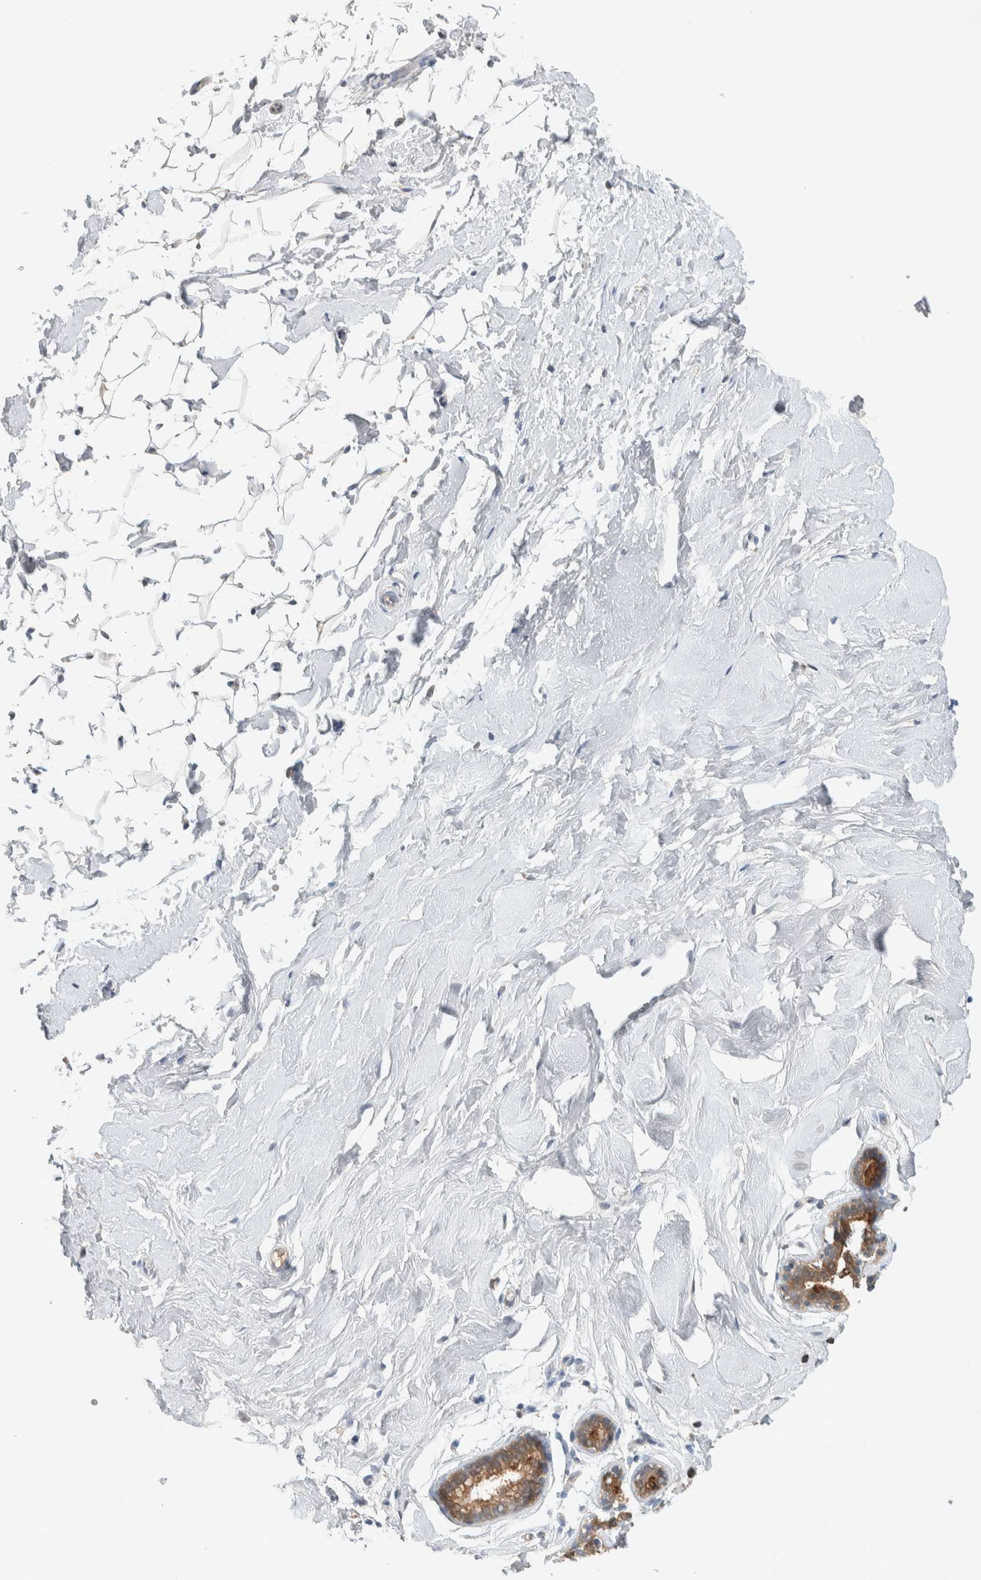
{"staining": {"intensity": "negative", "quantity": "none", "location": "none"}, "tissue": "breast", "cell_type": "Adipocytes", "image_type": "normal", "snomed": [{"axis": "morphology", "description": "Normal tissue, NOS"}, {"axis": "topography", "description": "Breast"}], "caption": "High power microscopy image of an immunohistochemistry photomicrograph of benign breast, revealing no significant expression in adipocytes. (Stains: DAB (3,3'-diaminobenzidine) immunohistochemistry with hematoxylin counter stain, Microscopy: brightfield microscopy at high magnification).", "gene": "DEPTOR", "patient": {"sex": "female", "age": 23}}